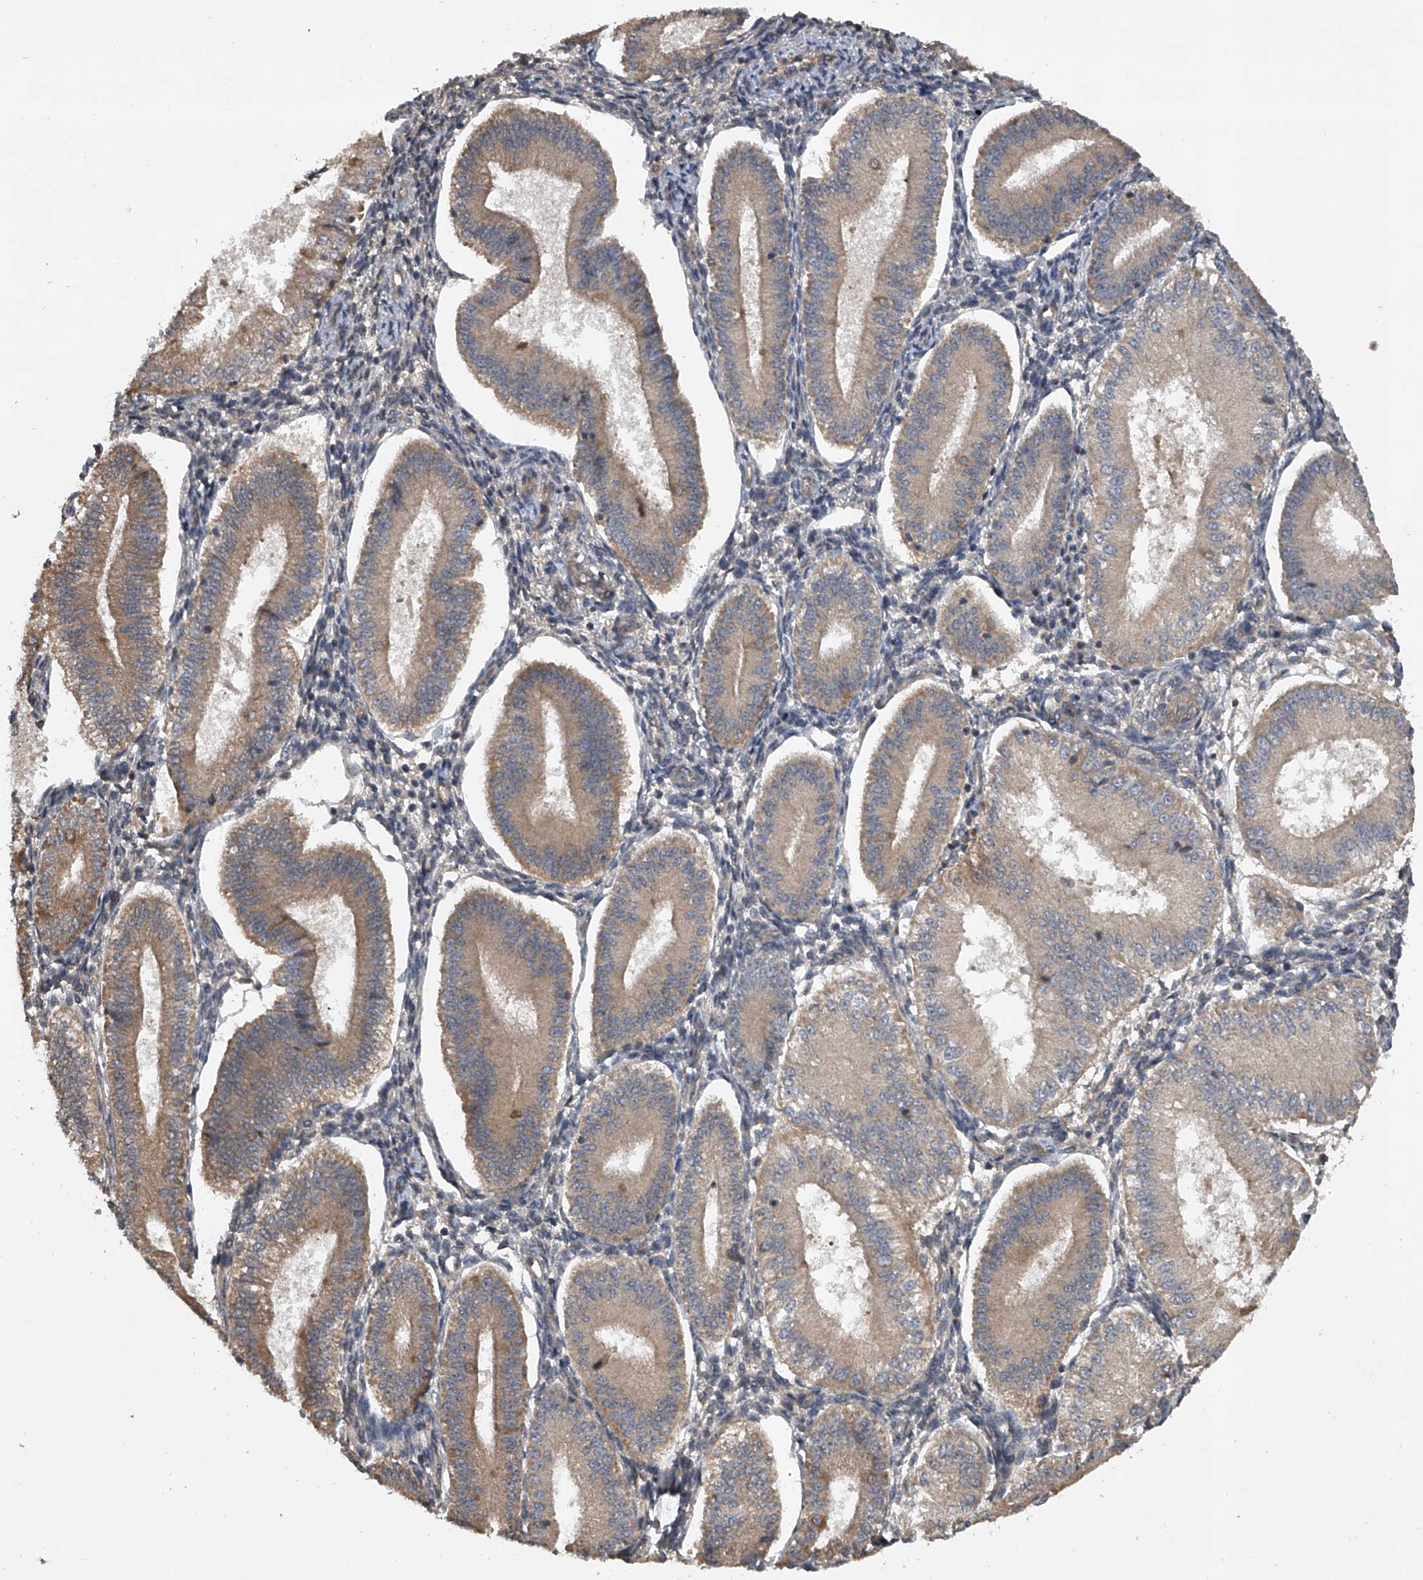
{"staining": {"intensity": "negative", "quantity": "none", "location": "none"}, "tissue": "endometrium", "cell_type": "Cells in endometrial stroma", "image_type": "normal", "snomed": [{"axis": "morphology", "description": "Normal tissue, NOS"}, {"axis": "topography", "description": "Endometrium"}], "caption": "The photomicrograph exhibits no significant positivity in cells in endometrial stroma of endometrium. (DAB IHC visualized using brightfield microscopy, high magnification).", "gene": "NFS1", "patient": {"sex": "female", "age": 39}}